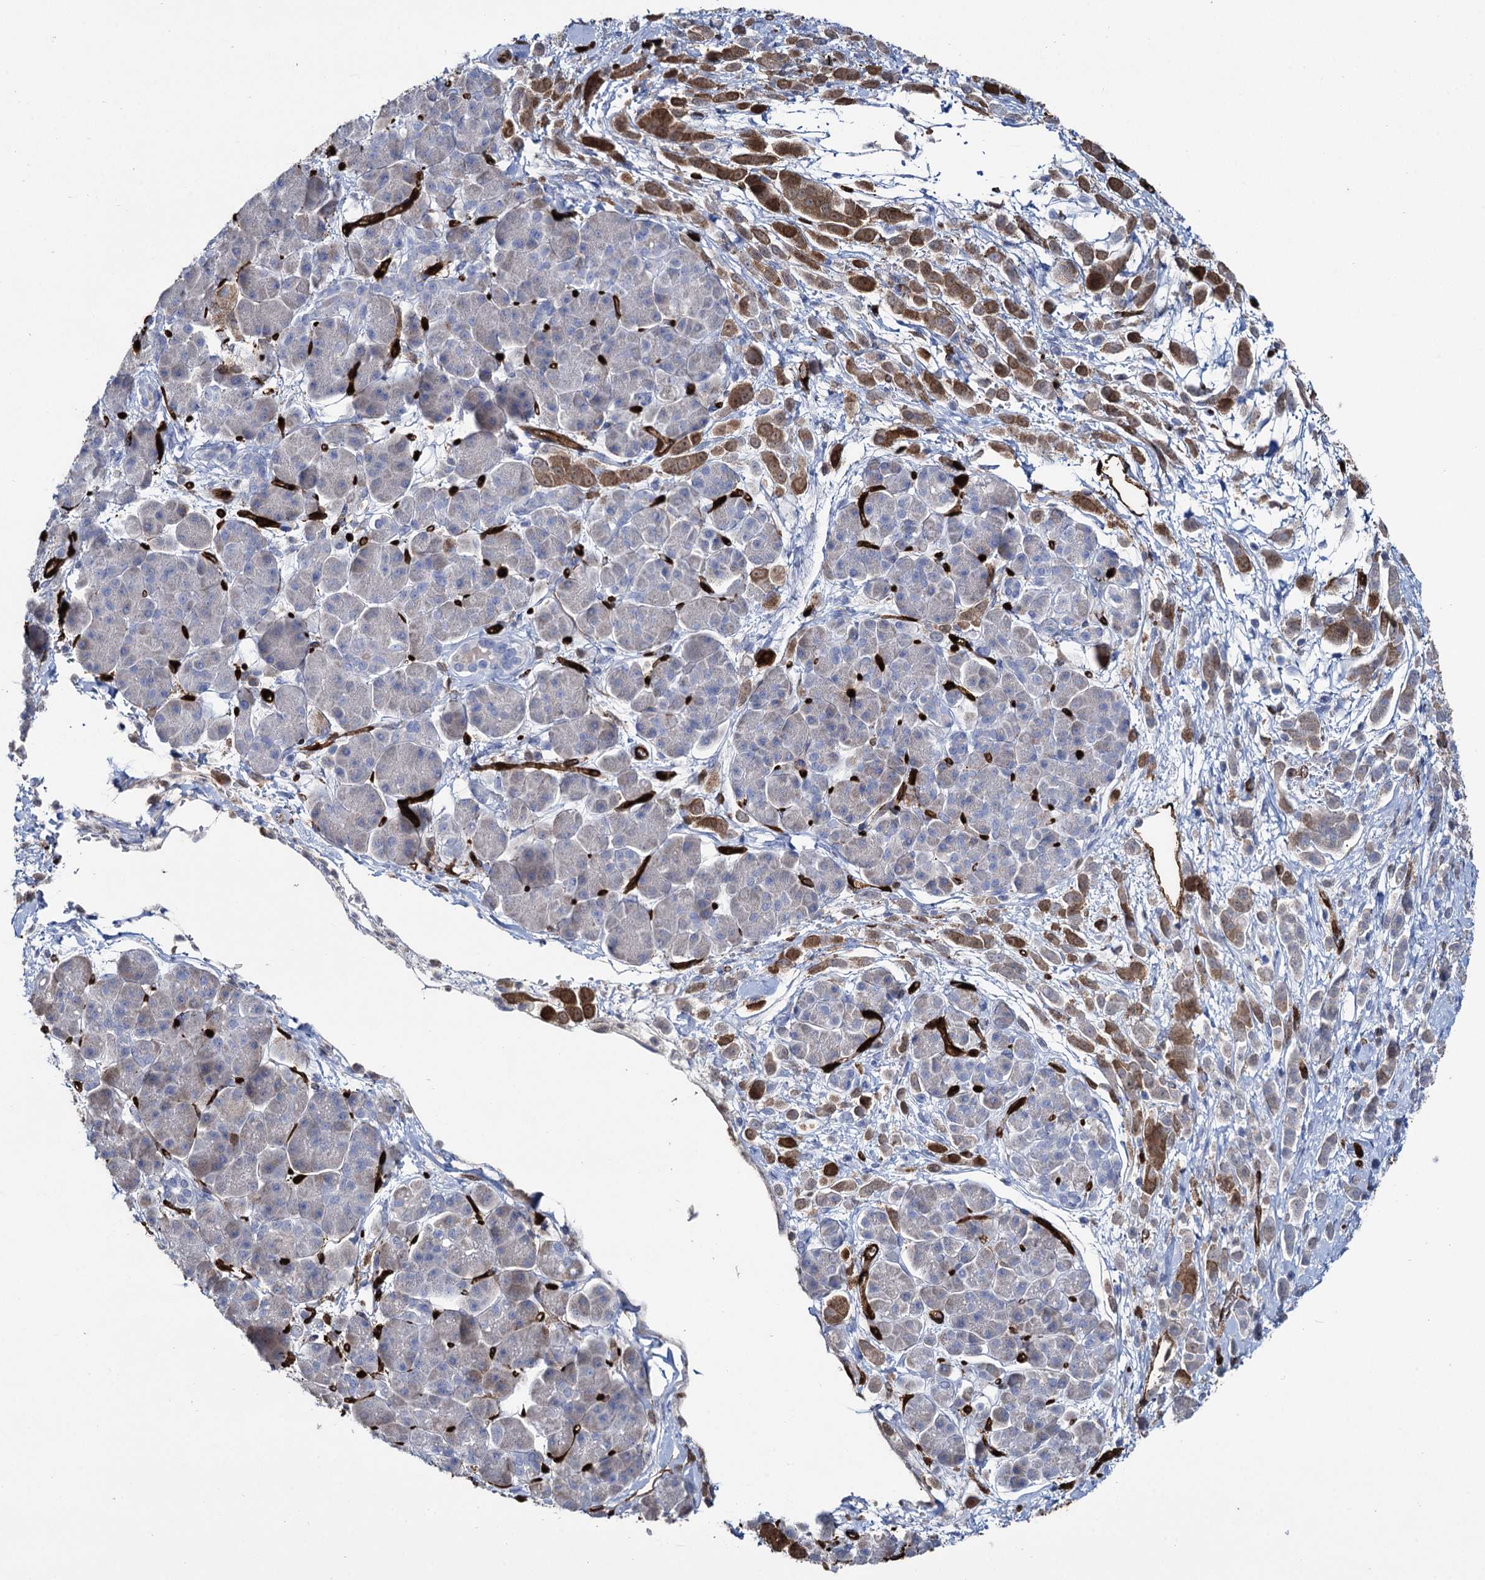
{"staining": {"intensity": "moderate", "quantity": ">75%", "location": "cytoplasmic/membranous"}, "tissue": "pancreatic cancer", "cell_type": "Tumor cells", "image_type": "cancer", "snomed": [{"axis": "morphology", "description": "Normal tissue, NOS"}, {"axis": "morphology", "description": "Adenocarcinoma, NOS"}, {"axis": "topography", "description": "Pancreas"}], "caption": "Immunohistochemistry (IHC) (DAB) staining of human adenocarcinoma (pancreatic) displays moderate cytoplasmic/membranous protein staining in approximately >75% of tumor cells.", "gene": "FABP5", "patient": {"sex": "female", "age": 64}}